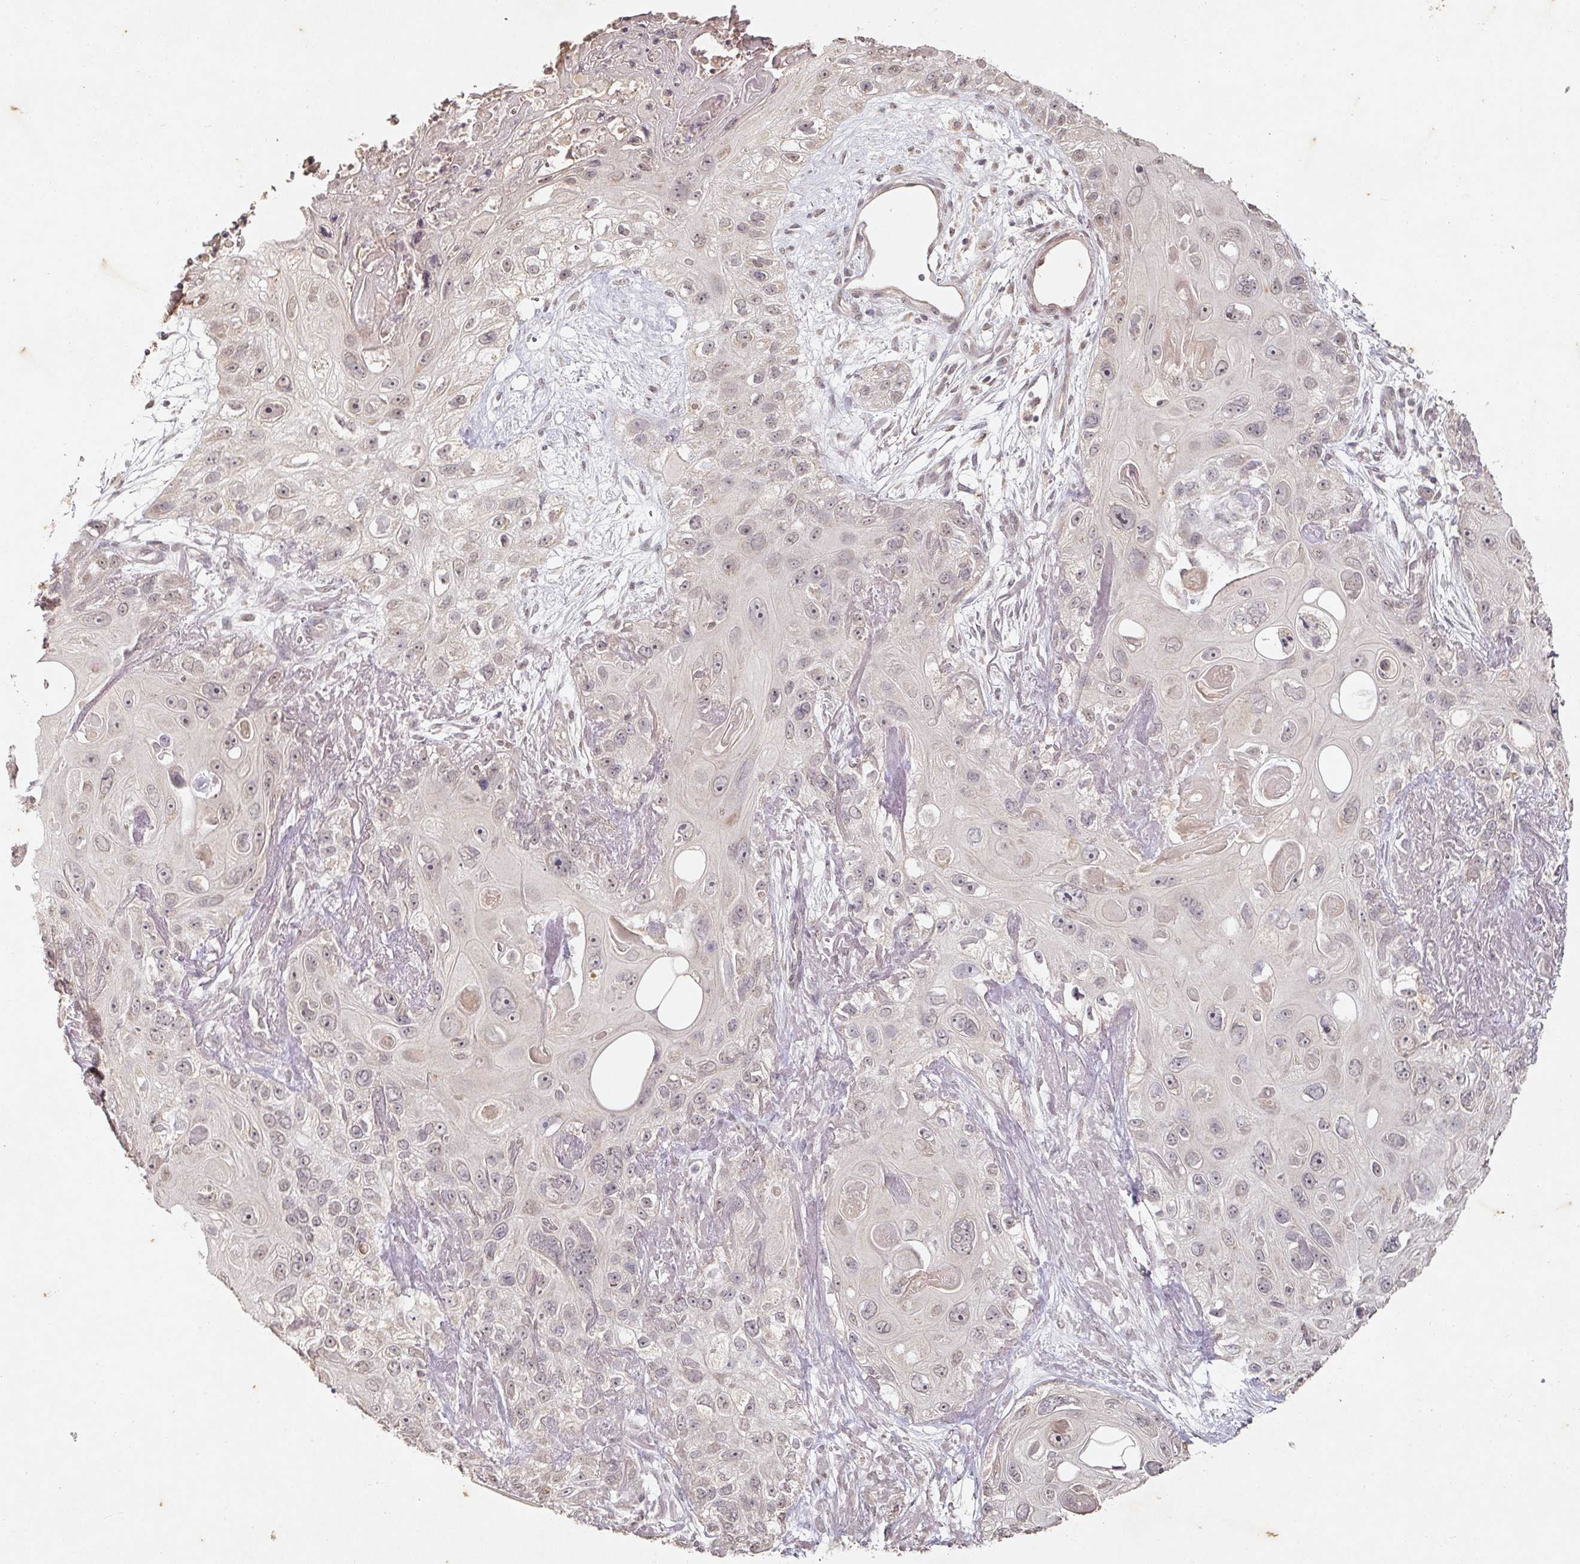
{"staining": {"intensity": "weak", "quantity": "25%-75%", "location": "nuclear"}, "tissue": "skin cancer", "cell_type": "Tumor cells", "image_type": "cancer", "snomed": [{"axis": "morphology", "description": "Normal tissue, NOS"}, {"axis": "morphology", "description": "Squamous cell carcinoma, NOS"}, {"axis": "topography", "description": "Skin"}], "caption": "Protein analysis of squamous cell carcinoma (skin) tissue demonstrates weak nuclear staining in about 25%-75% of tumor cells.", "gene": "CAPN5", "patient": {"sex": "male", "age": 72}}